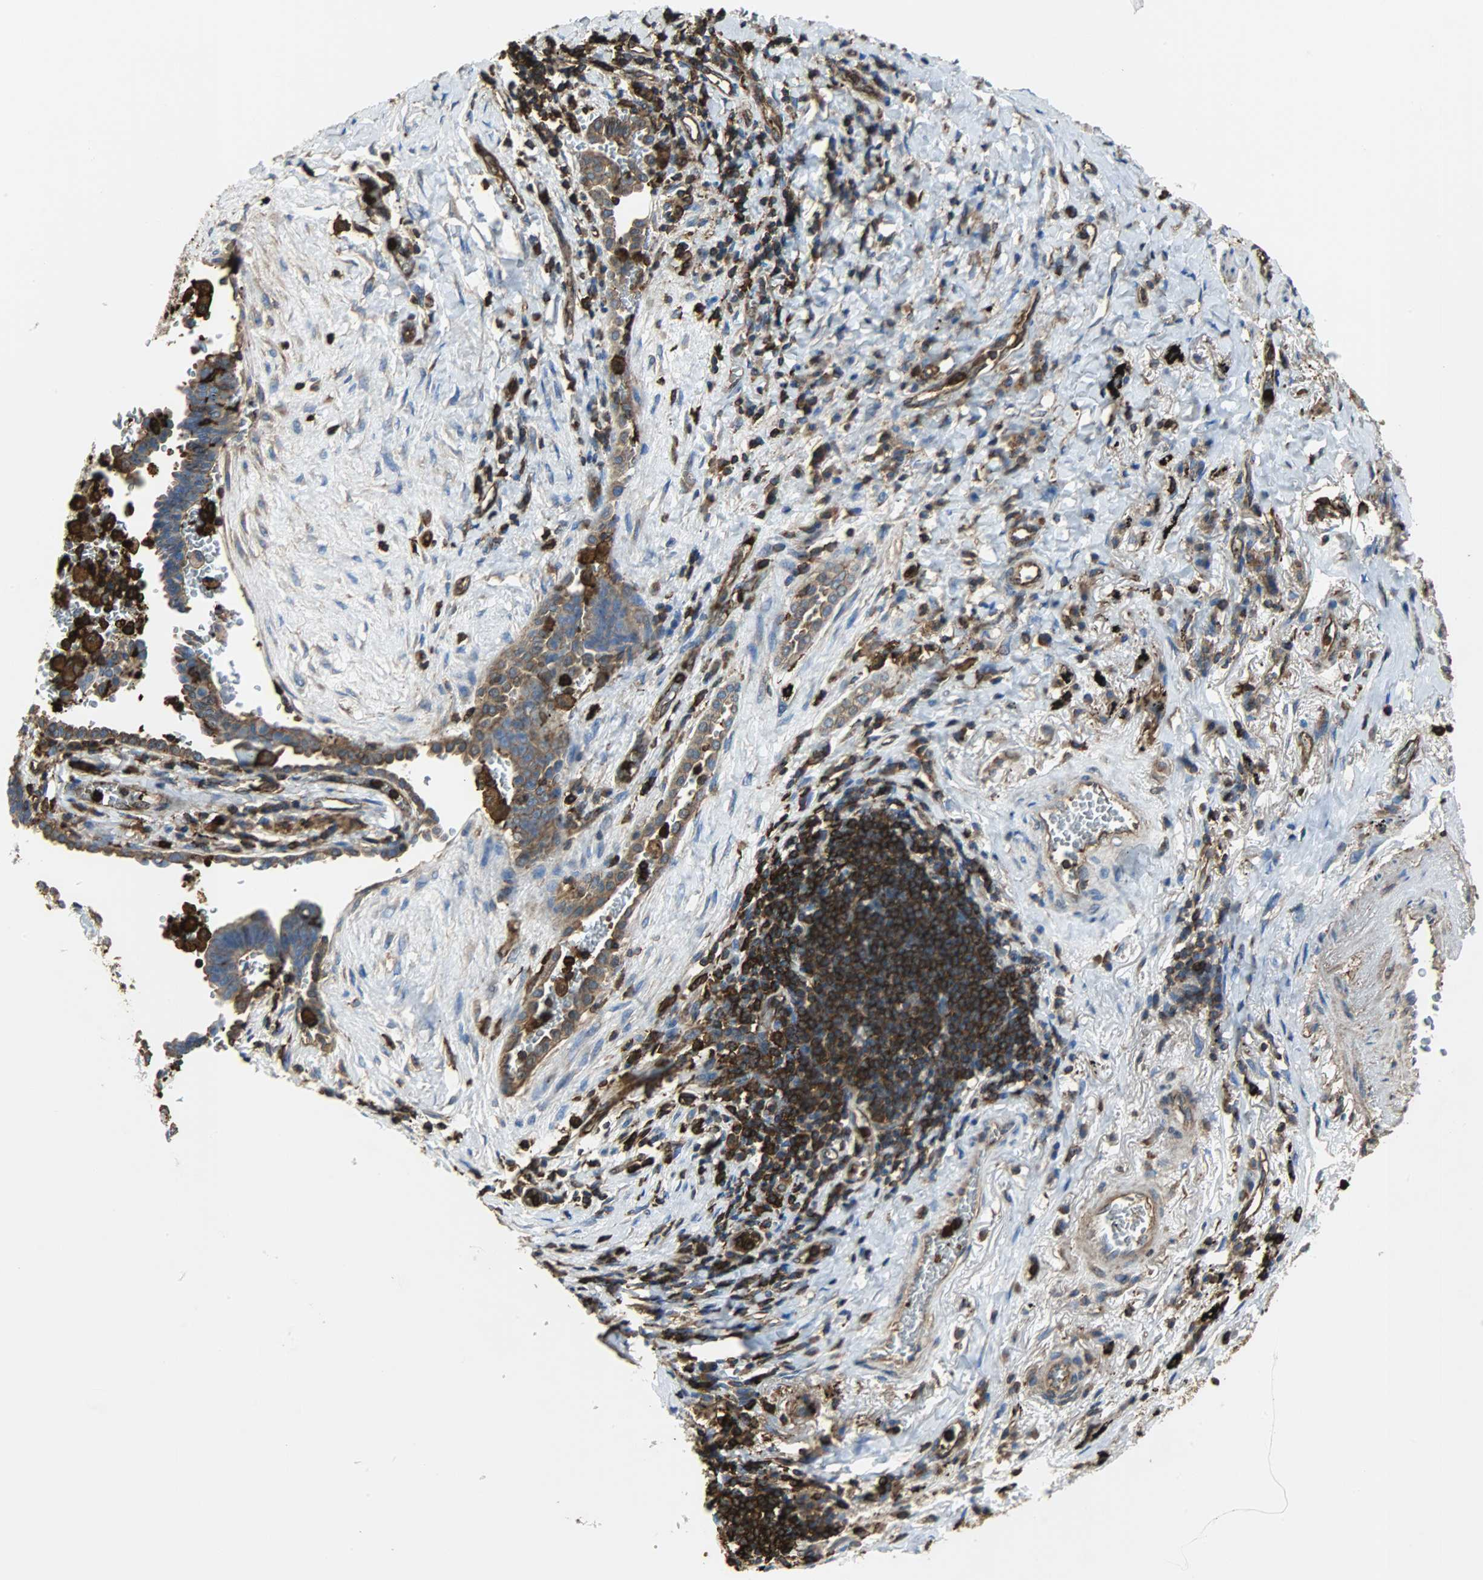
{"staining": {"intensity": "moderate", "quantity": ">75%", "location": "cytoplasmic/membranous"}, "tissue": "lung cancer", "cell_type": "Tumor cells", "image_type": "cancer", "snomed": [{"axis": "morphology", "description": "Adenocarcinoma, NOS"}, {"axis": "topography", "description": "Lung"}], "caption": "Immunohistochemical staining of lung cancer shows moderate cytoplasmic/membranous protein expression in approximately >75% of tumor cells. (brown staining indicates protein expression, while blue staining denotes nuclei).", "gene": "VASP", "patient": {"sex": "female", "age": 64}}